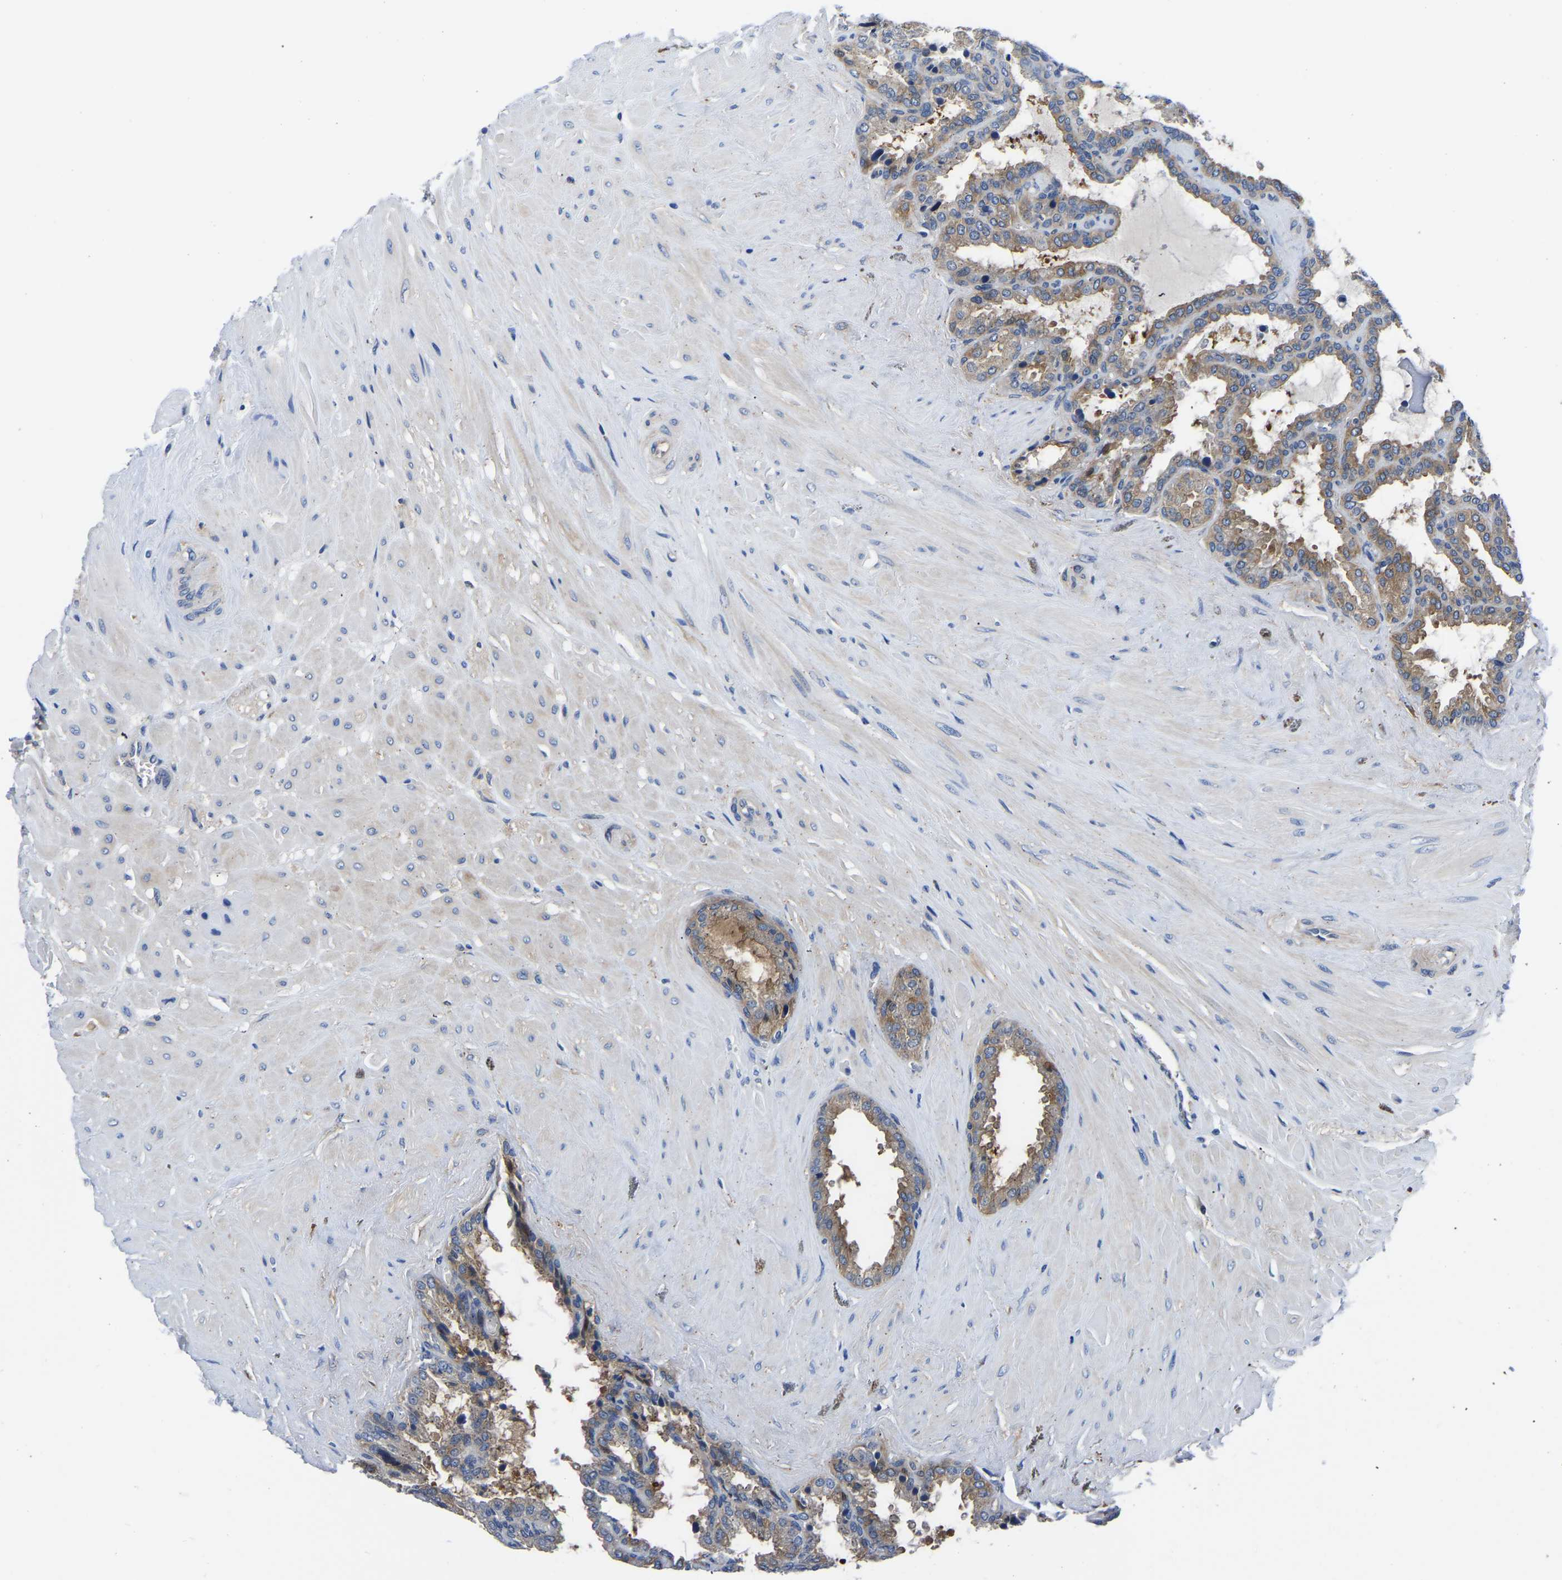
{"staining": {"intensity": "moderate", "quantity": "25%-75%", "location": "cytoplasmic/membranous"}, "tissue": "seminal vesicle", "cell_type": "Glandular cells", "image_type": "normal", "snomed": [{"axis": "morphology", "description": "Normal tissue, NOS"}, {"axis": "topography", "description": "Seminal veicle"}], "caption": "Seminal vesicle was stained to show a protein in brown. There is medium levels of moderate cytoplasmic/membranous positivity in about 25%-75% of glandular cells.", "gene": "TFG", "patient": {"sex": "male", "age": 46}}